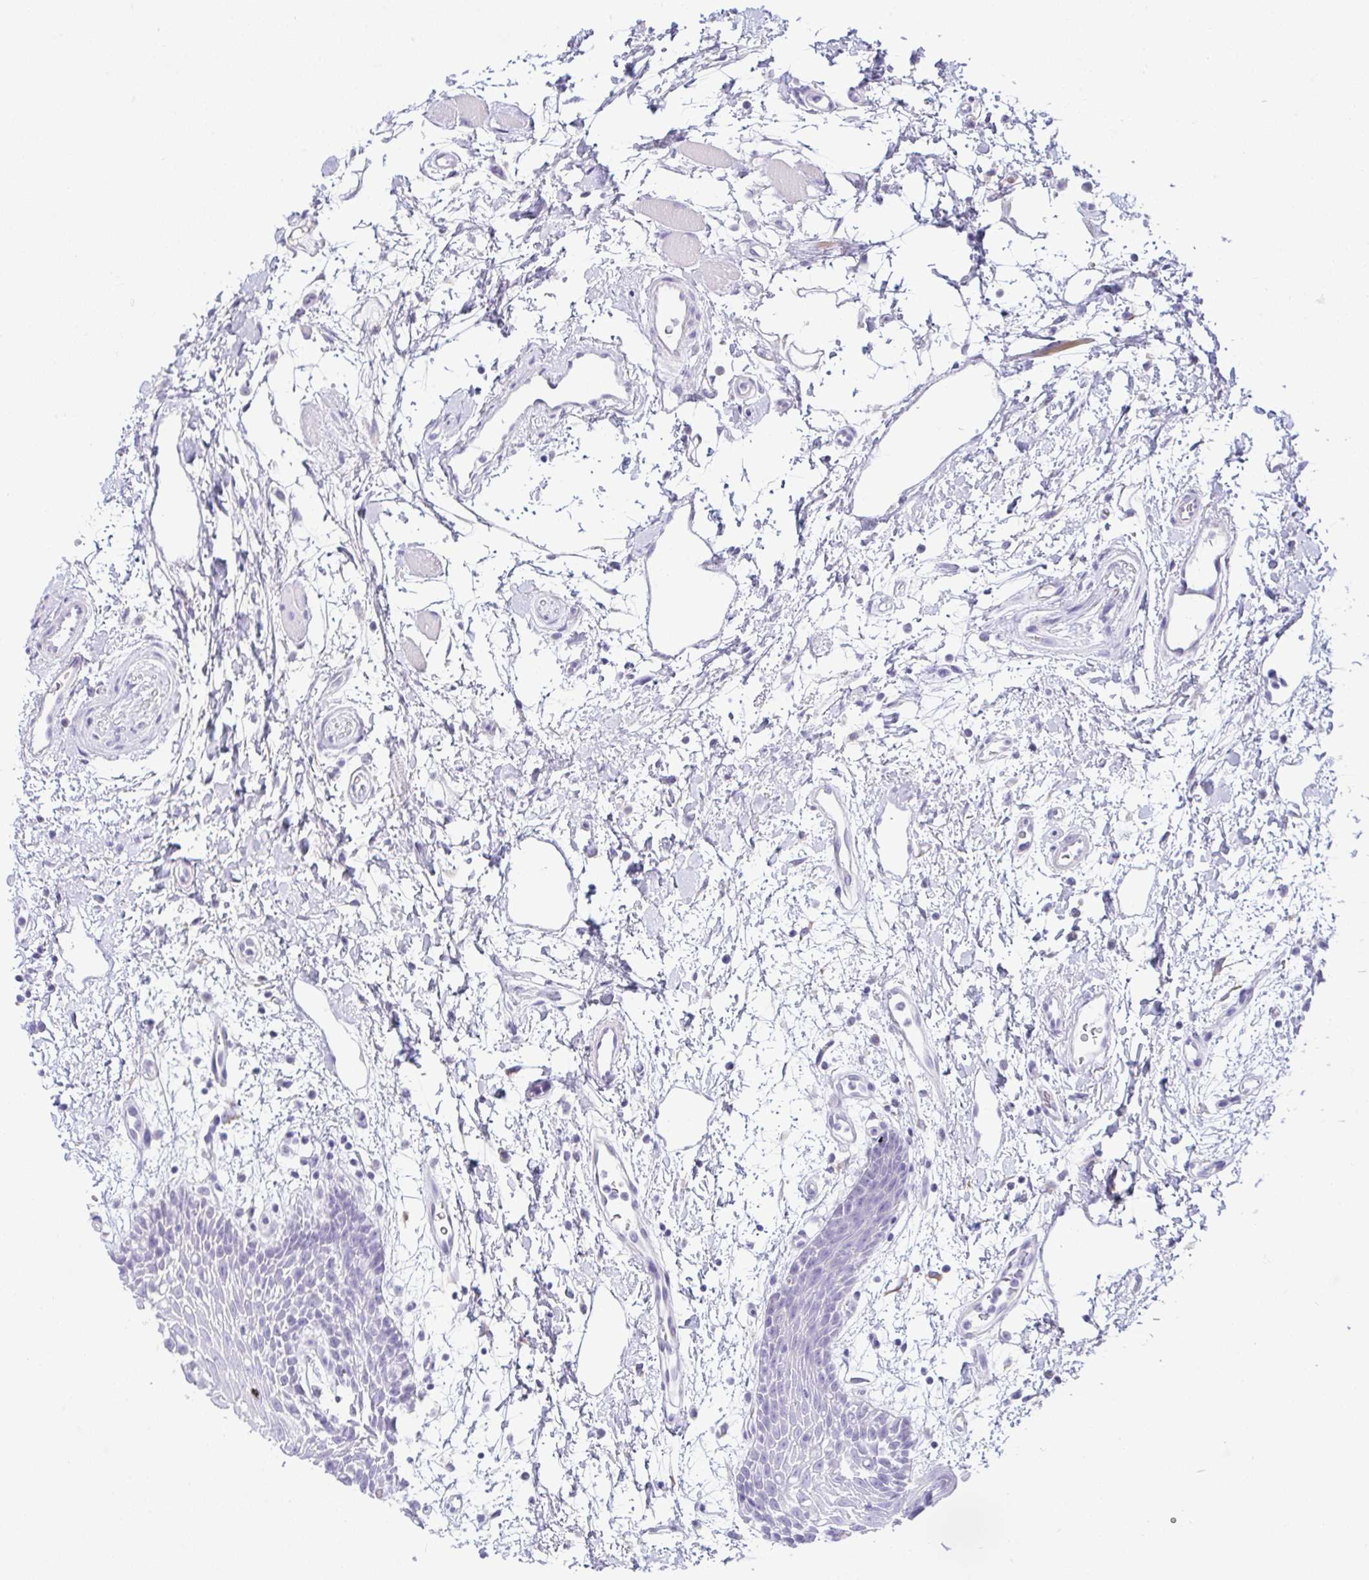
{"staining": {"intensity": "negative", "quantity": "none", "location": "none"}, "tissue": "oral mucosa", "cell_type": "Squamous epithelial cells", "image_type": "normal", "snomed": [{"axis": "morphology", "description": "Normal tissue, NOS"}, {"axis": "topography", "description": "Oral tissue"}], "caption": "This is an immunohistochemistry histopathology image of normal human oral mucosa. There is no expression in squamous epithelial cells.", "gene": "BBS1", "patient": {"sex": "female", "age": 59}}